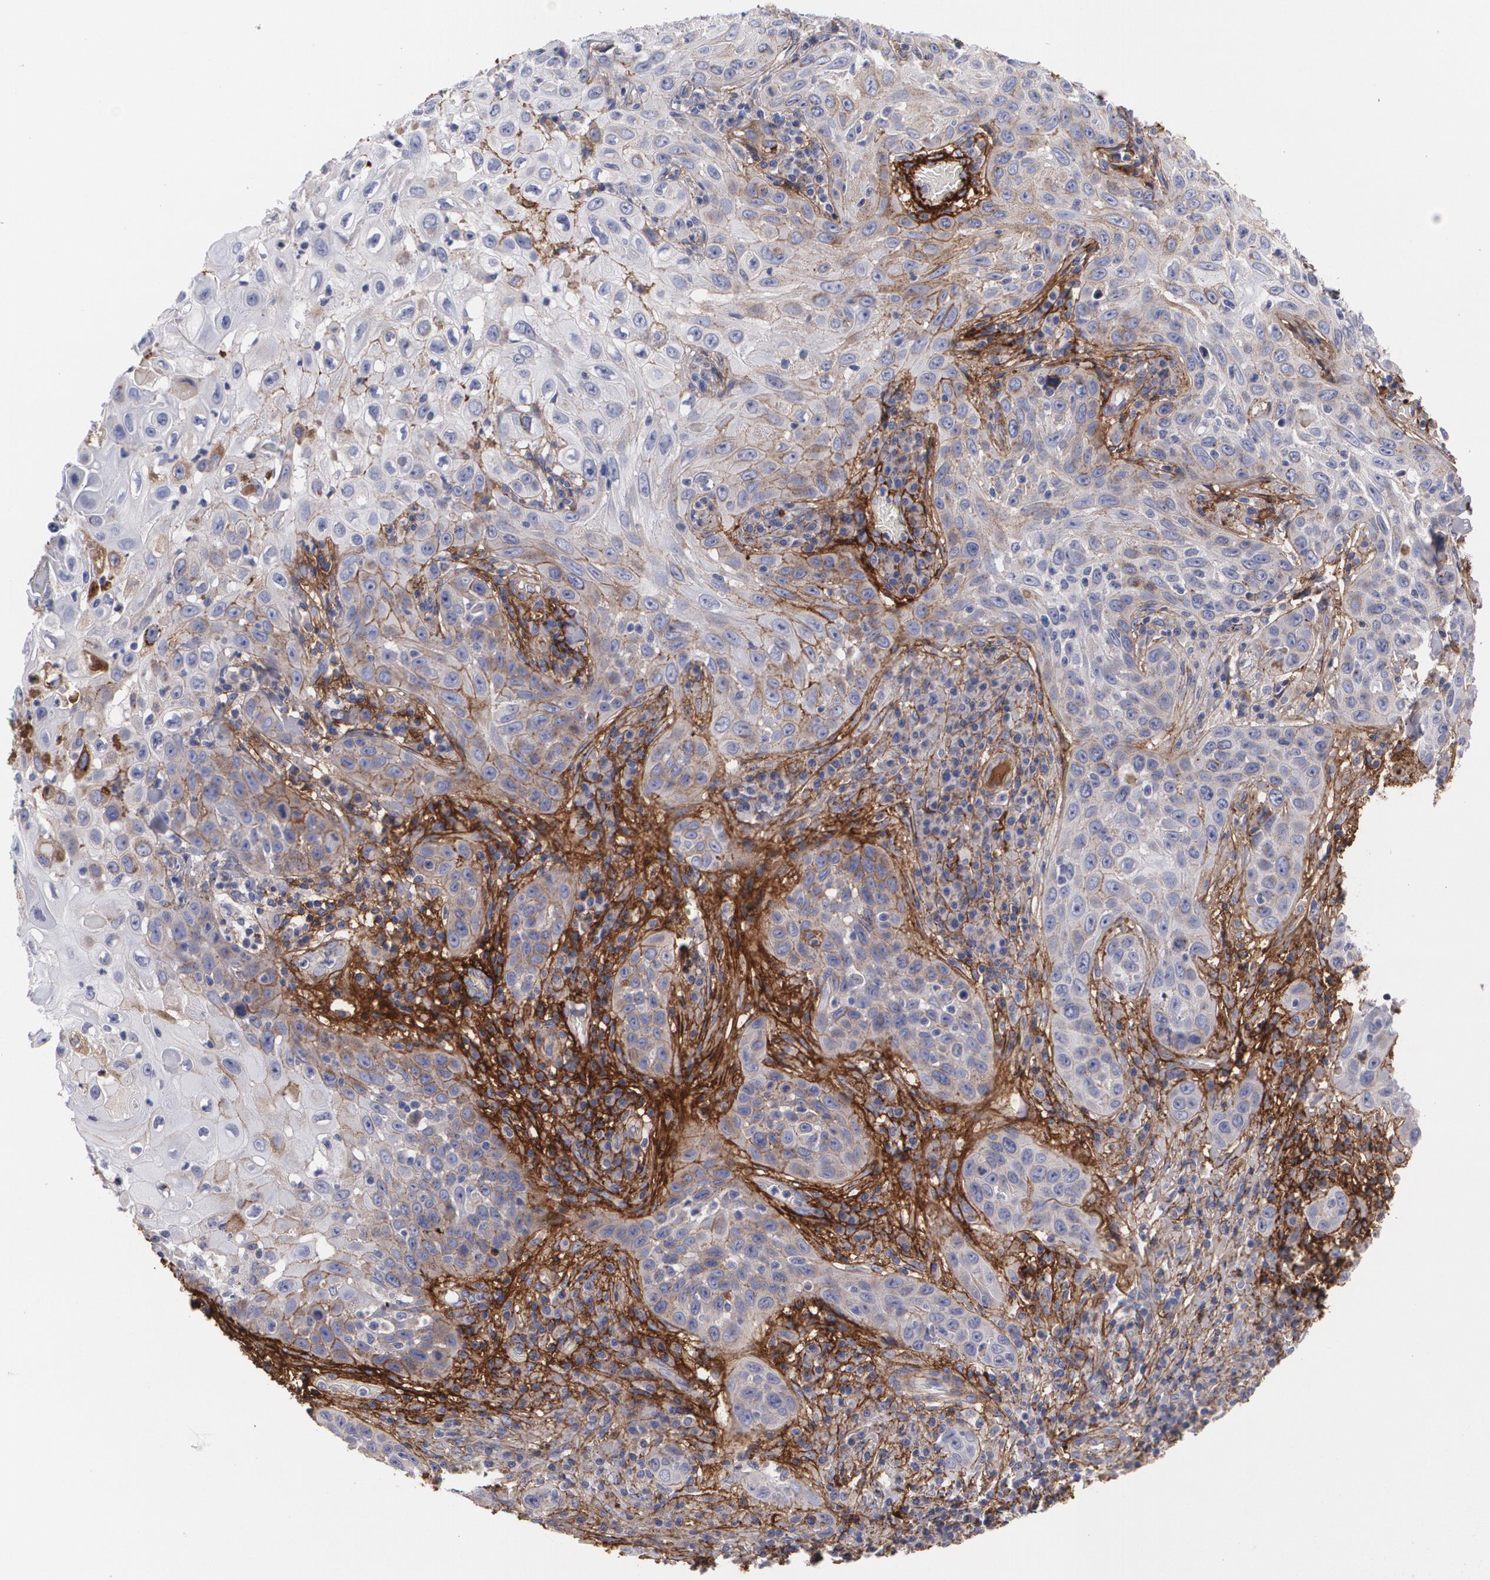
{"staining": {"intensity": "moderate", "quantity": "<25%", "location": "cytoplasmic/membranous"}, "tissue": "skin cancer", "cell_type": "Tumor cells", "image_type": "cancer", "snomed": [{"axis": "morphology", "description": "Squamous cell carcinoma, NOS"}, {"axis": "topography", "description": "Skin"}], "caption": "This histopathology image demonstrates skin squamous cell carcinoma stained with immunohistochemistry (IHC) to label a protein in brown. The cytoplasmic/membranous of tumor cells show moderate positivity for the protein. Nuclei are counter-stained blue.", "gene": "FBLN1", "patient": {"sex": "male", "age": 84}}